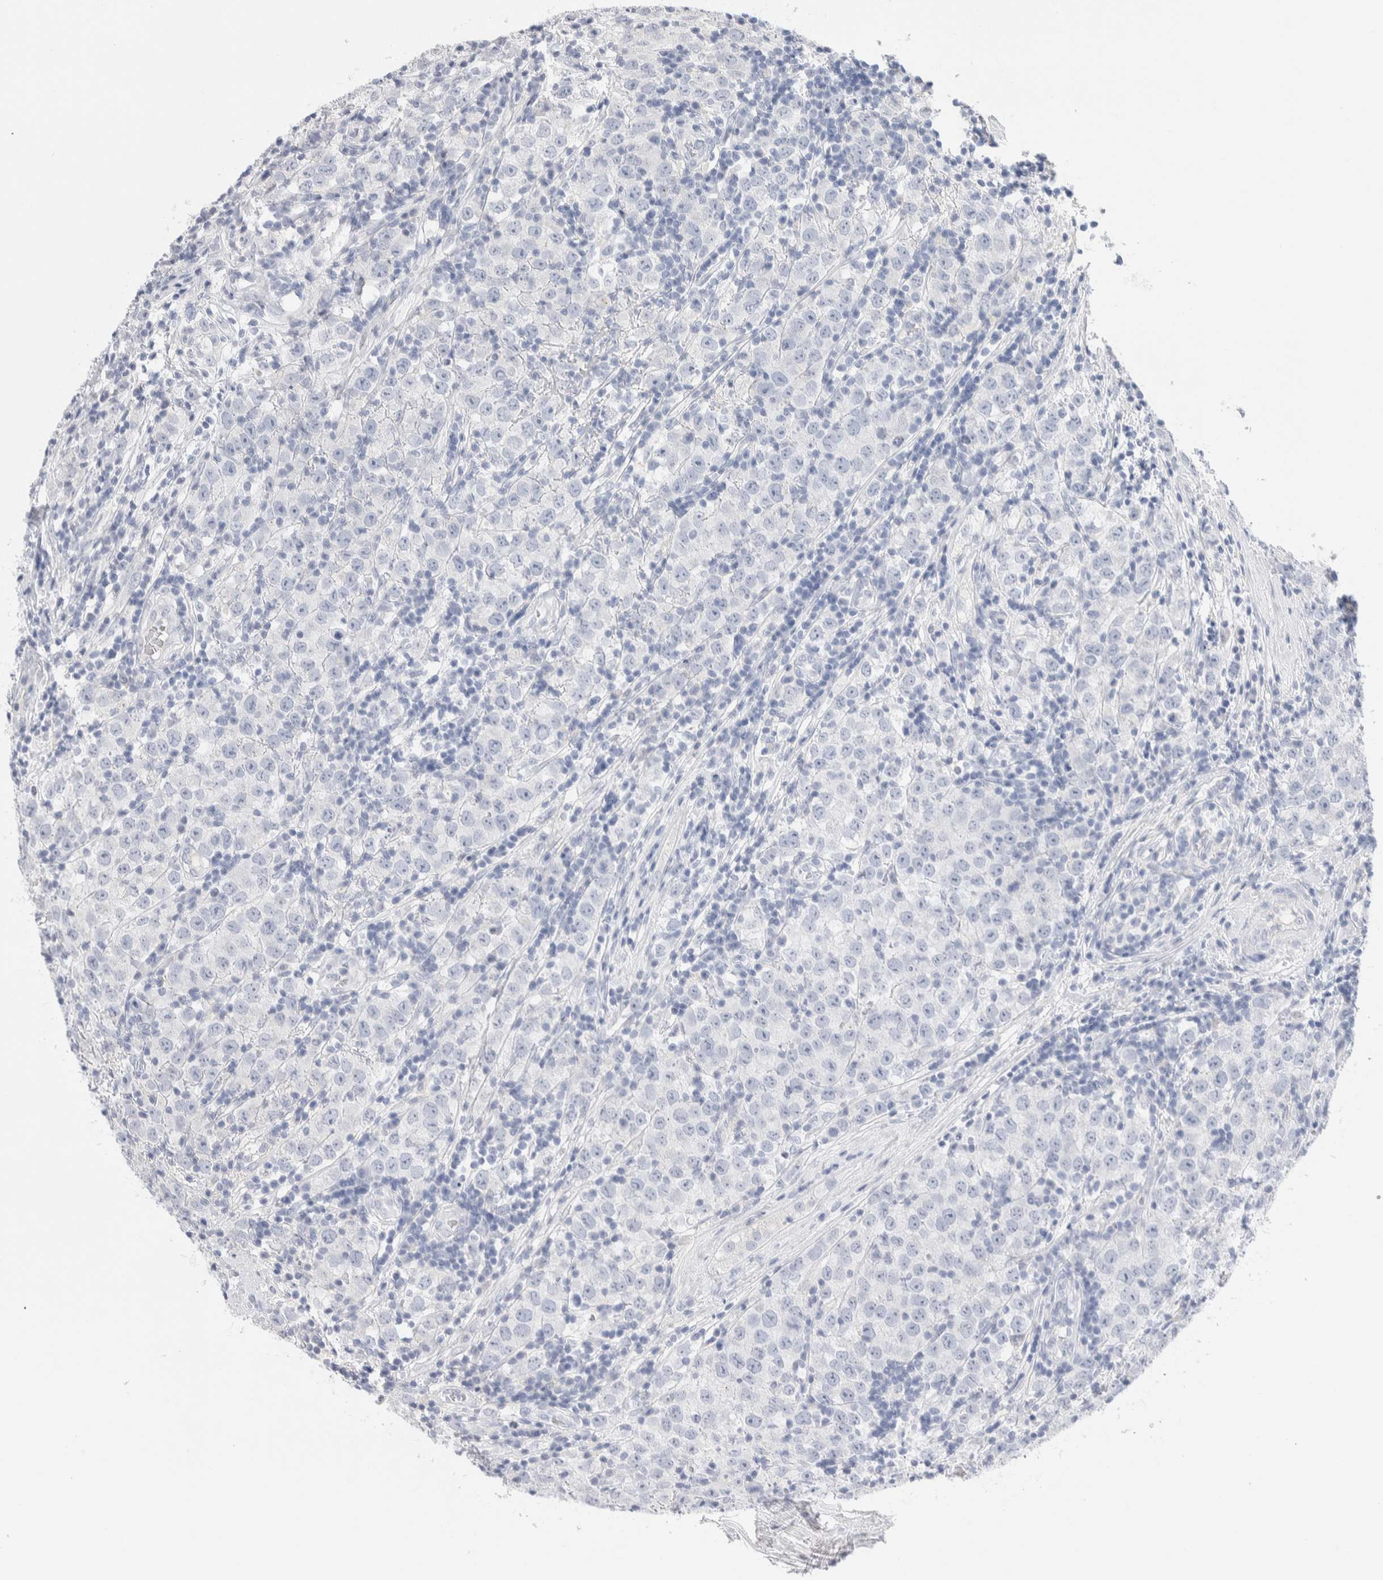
{"staining": {"intensity": "negative", "quantity": "none", "location": "none"}, "tissue": "testis cancer", "cell_type": "Tumor cells", "image_type": "cancer", "snomed": [{"axis": "morphology", "description": "Seminoma, NOS"}, {"axis": "morphology", "description": "Carcinoma, Embryonal, NOS"}, {"axis": "topography", "description": "Testis"}], "caption": "Testis cancer (embryonal carcinoma) was stained to show a protein in brown. There is no significant staining in tumor cells. (DAB (3,3'-diaminobenzidine) immunohistochemistry (IHC) with hematoxylin counter stain).", "gene": "GDA", "patient": {"sex": "male", "age": 28}}